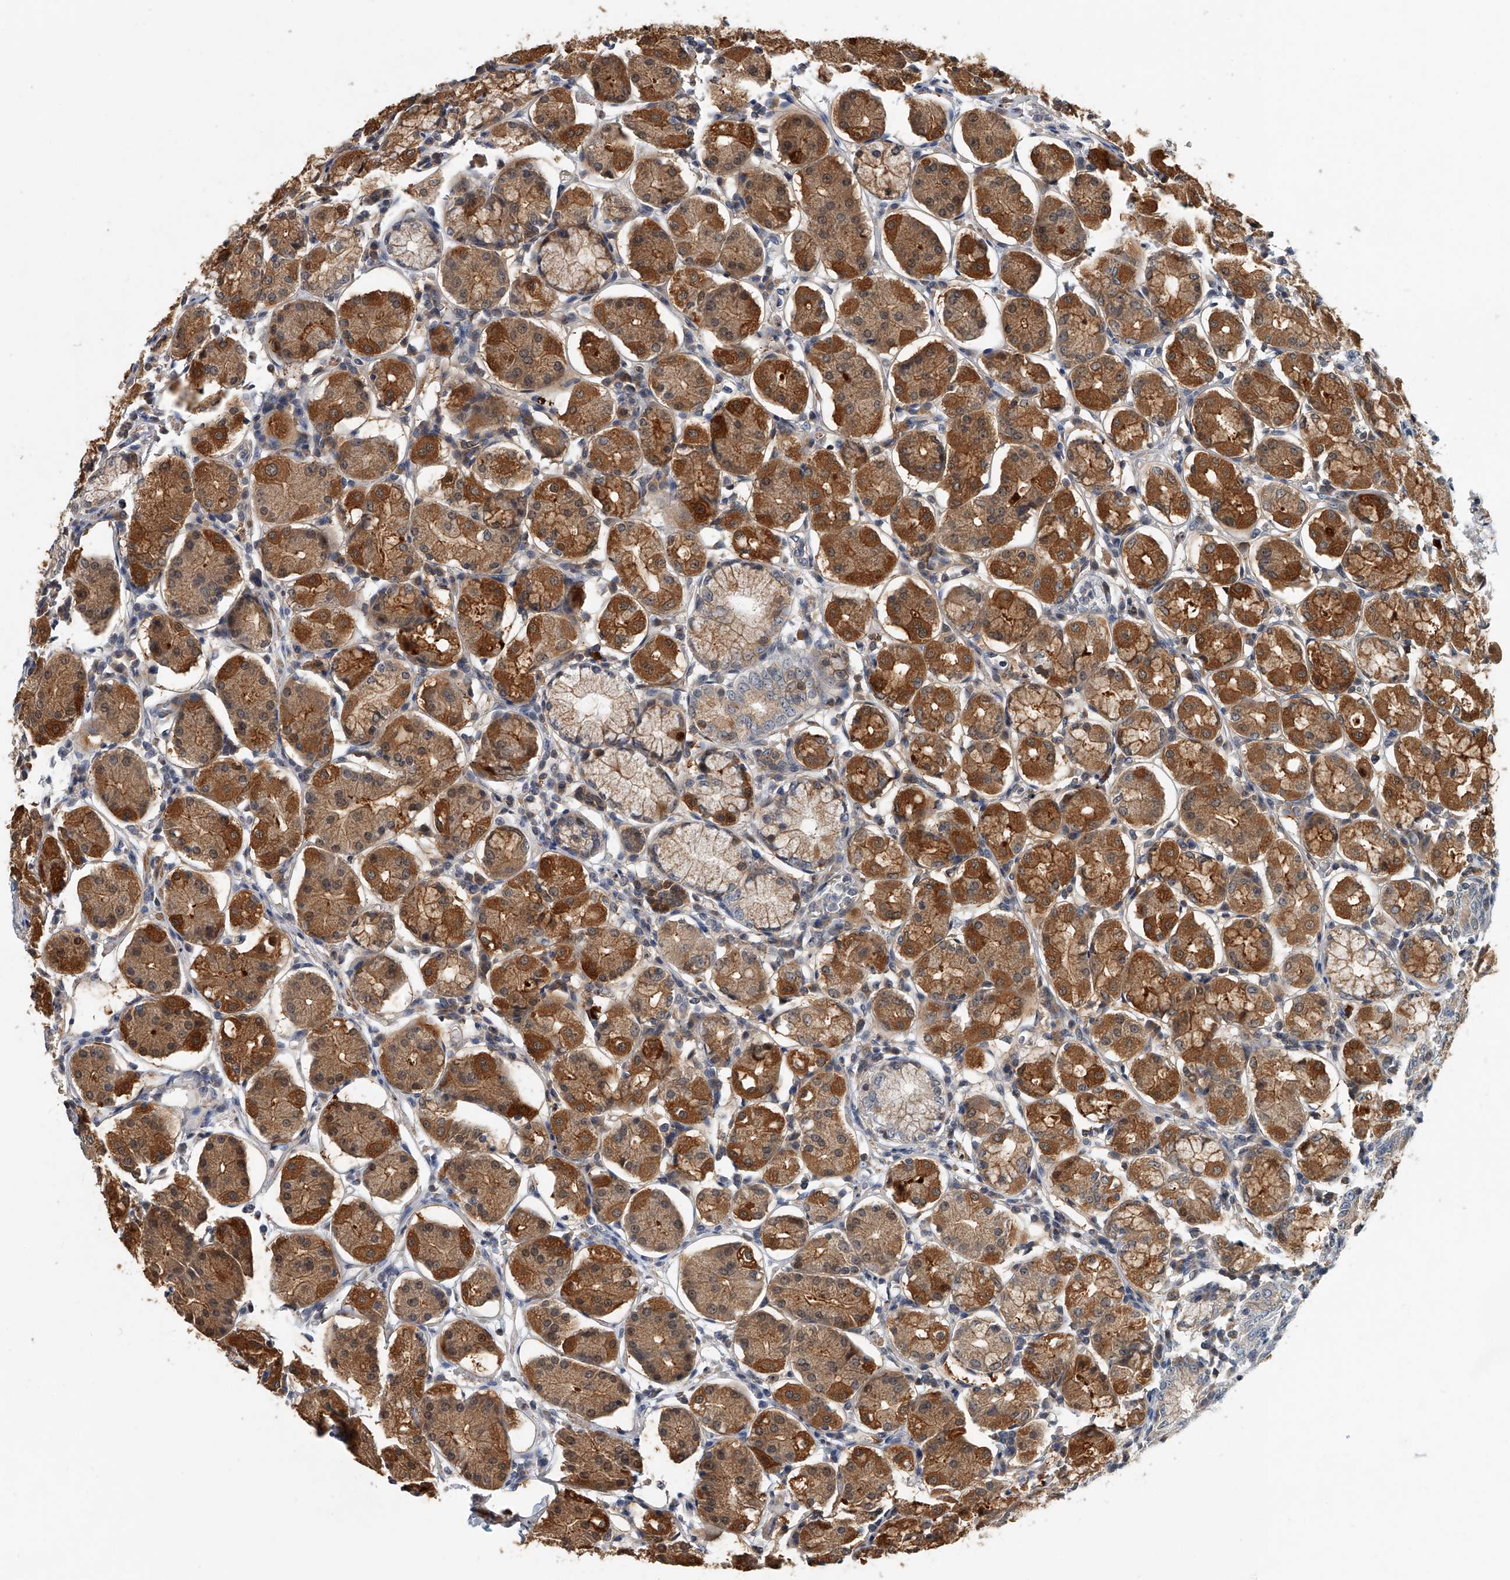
{"staining": {"intensity": "moderate", "quantity": ">75%", "location": "cytoplasmic/membranous"}, "tissue": "stomach", "cell_type": "Glandular cells", "image_type": "normal", "snomed": [{"axis": "morphology", "description": "Normal tissue, NOS"}, {"axis": "topography", "description": "Stomach, lower"}], "caption": "The photomicrograph exhibits staining of normal stomach, revealing moderate cytoplasmic/membranous protein expression (brown color) within glandular cells.", "gene": "CD200", "patient": {"sex": "female", "age": 56}}